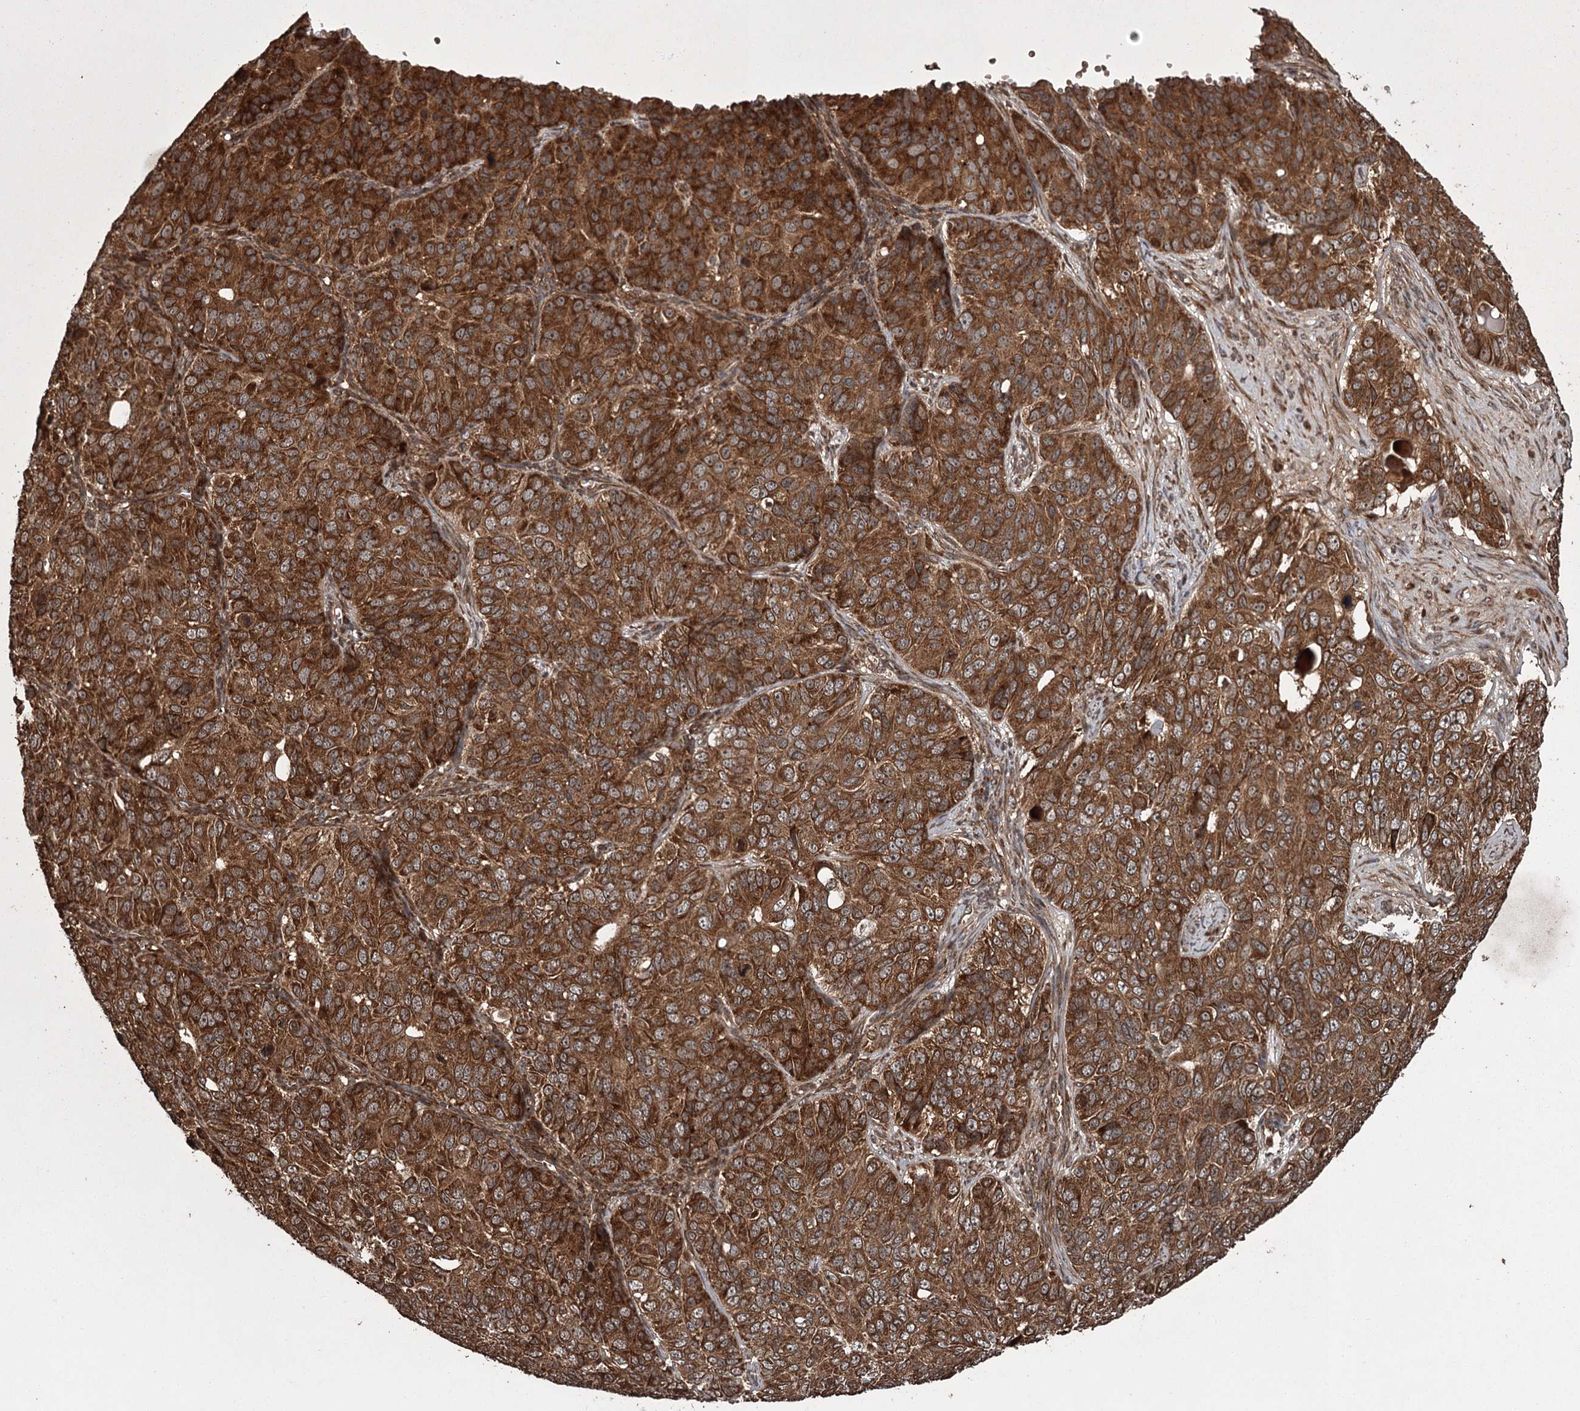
{"staining": {"intensity": "strong", "quantity": ">75%", "location": "cytoplasmic/membranous"}, "tissue": "ovarian cancer", "cell_type": "Tumor cells", "image_type": "cancer", "snomed": [{"axis": "morphology", "description": "Carcinoma, endometroid"}, {"axis": "topography", "description": "Ovary"}], "caption": "Tumor cells demonstrate strong cytoplasmic/membranous staining in approximately >75% of cells in ovarian endometroid carcinoma.", "gene": "RPAP3", "patient": {"sex": "female", "age": 51}}